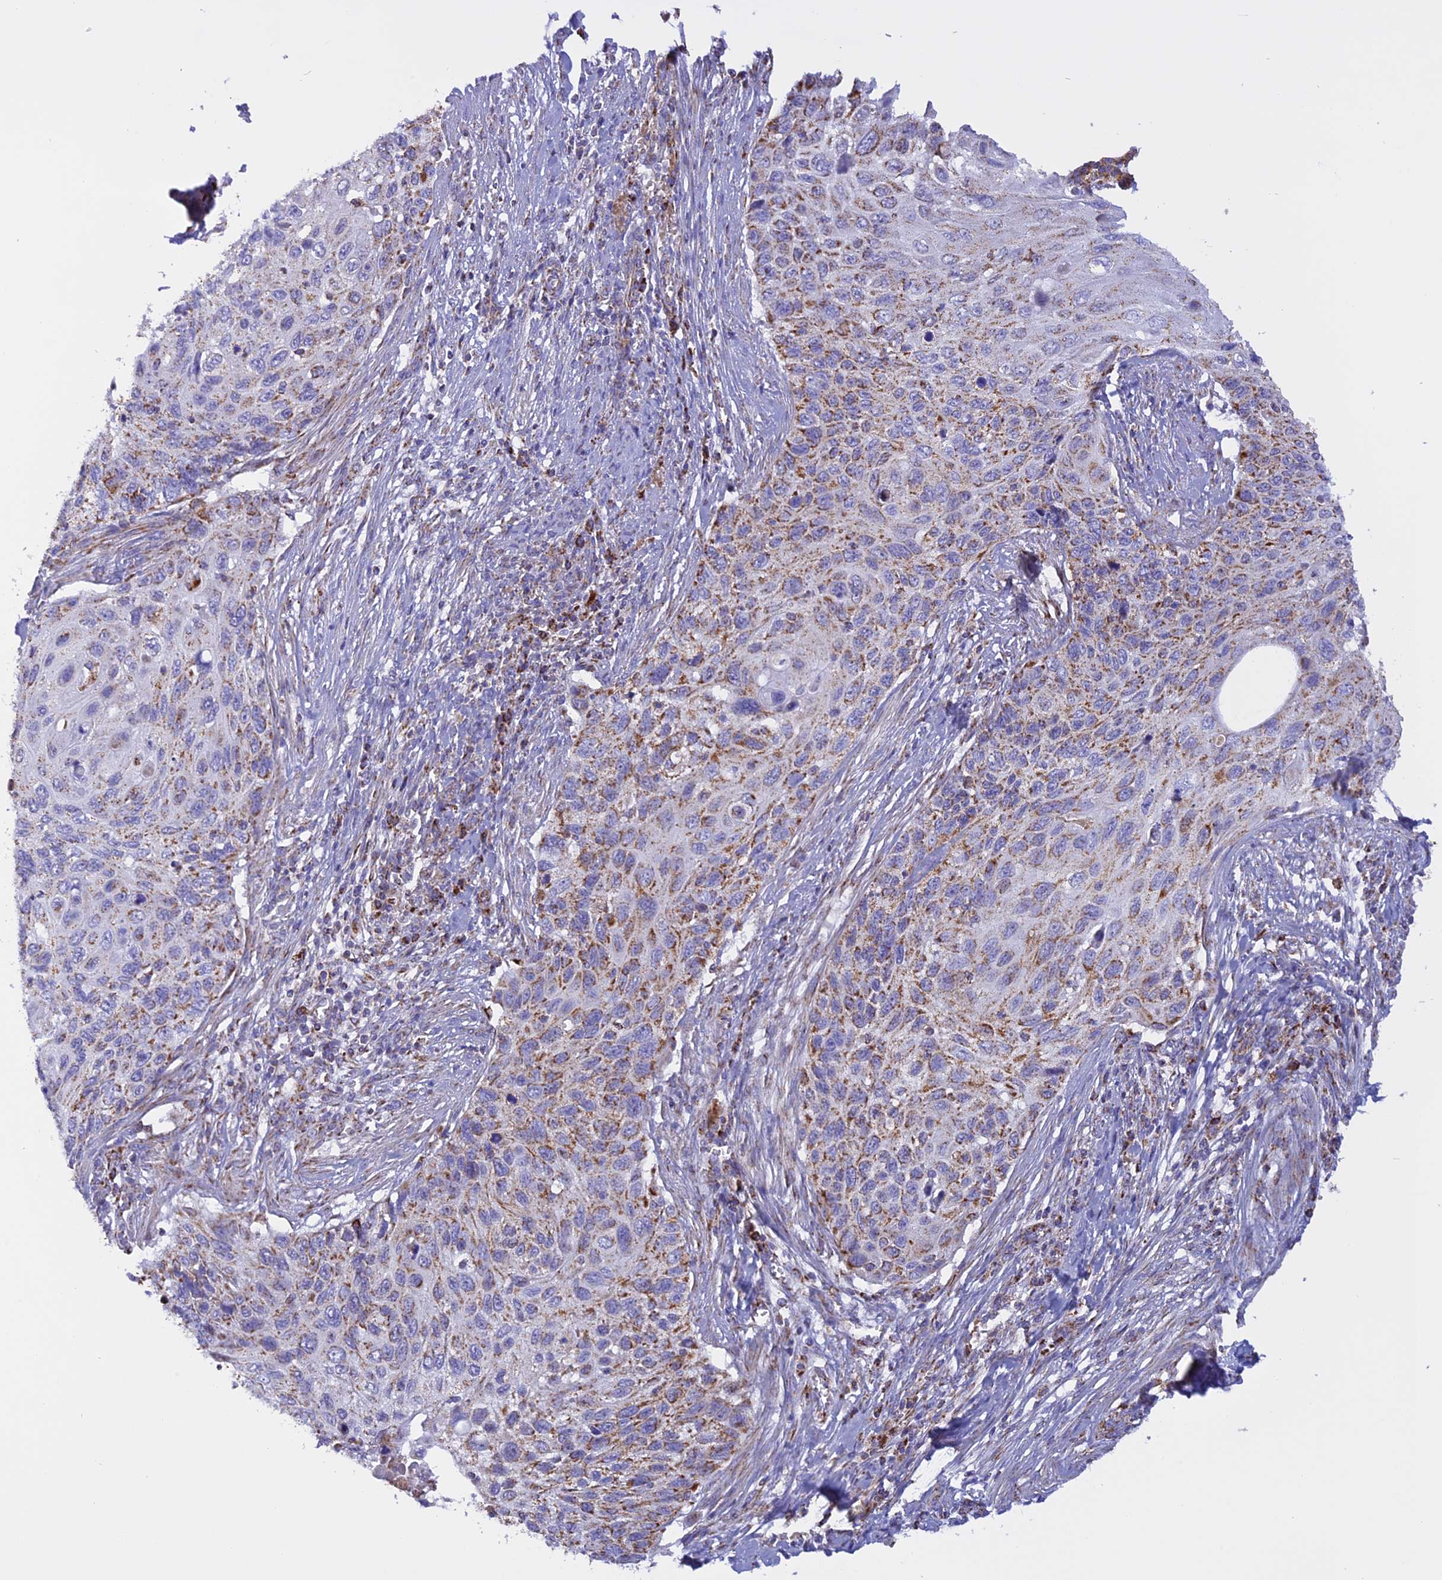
{"staining": {"intensity": "moderate", "quantity": ">75%", "location": "cytoplasmic/membranous"}, "tissue": "cervical cancer", "cell_type": "Tumor cells", "image_type": "cancer", "snomed": [{"axis": "morphology", "description": "Squamous cell carcinoma, NOS"}, {"axis": "topography", "description": "Cervix"}], "caption": "A photomicrograph of human cervical cancer (squamous cell carcinoma) stained for a protein reveals moderate cytoplasmic/membranous brown staining in tumor cells.", "gene": "KCNG1", "patient": {"sex": "female", "age": 70}}